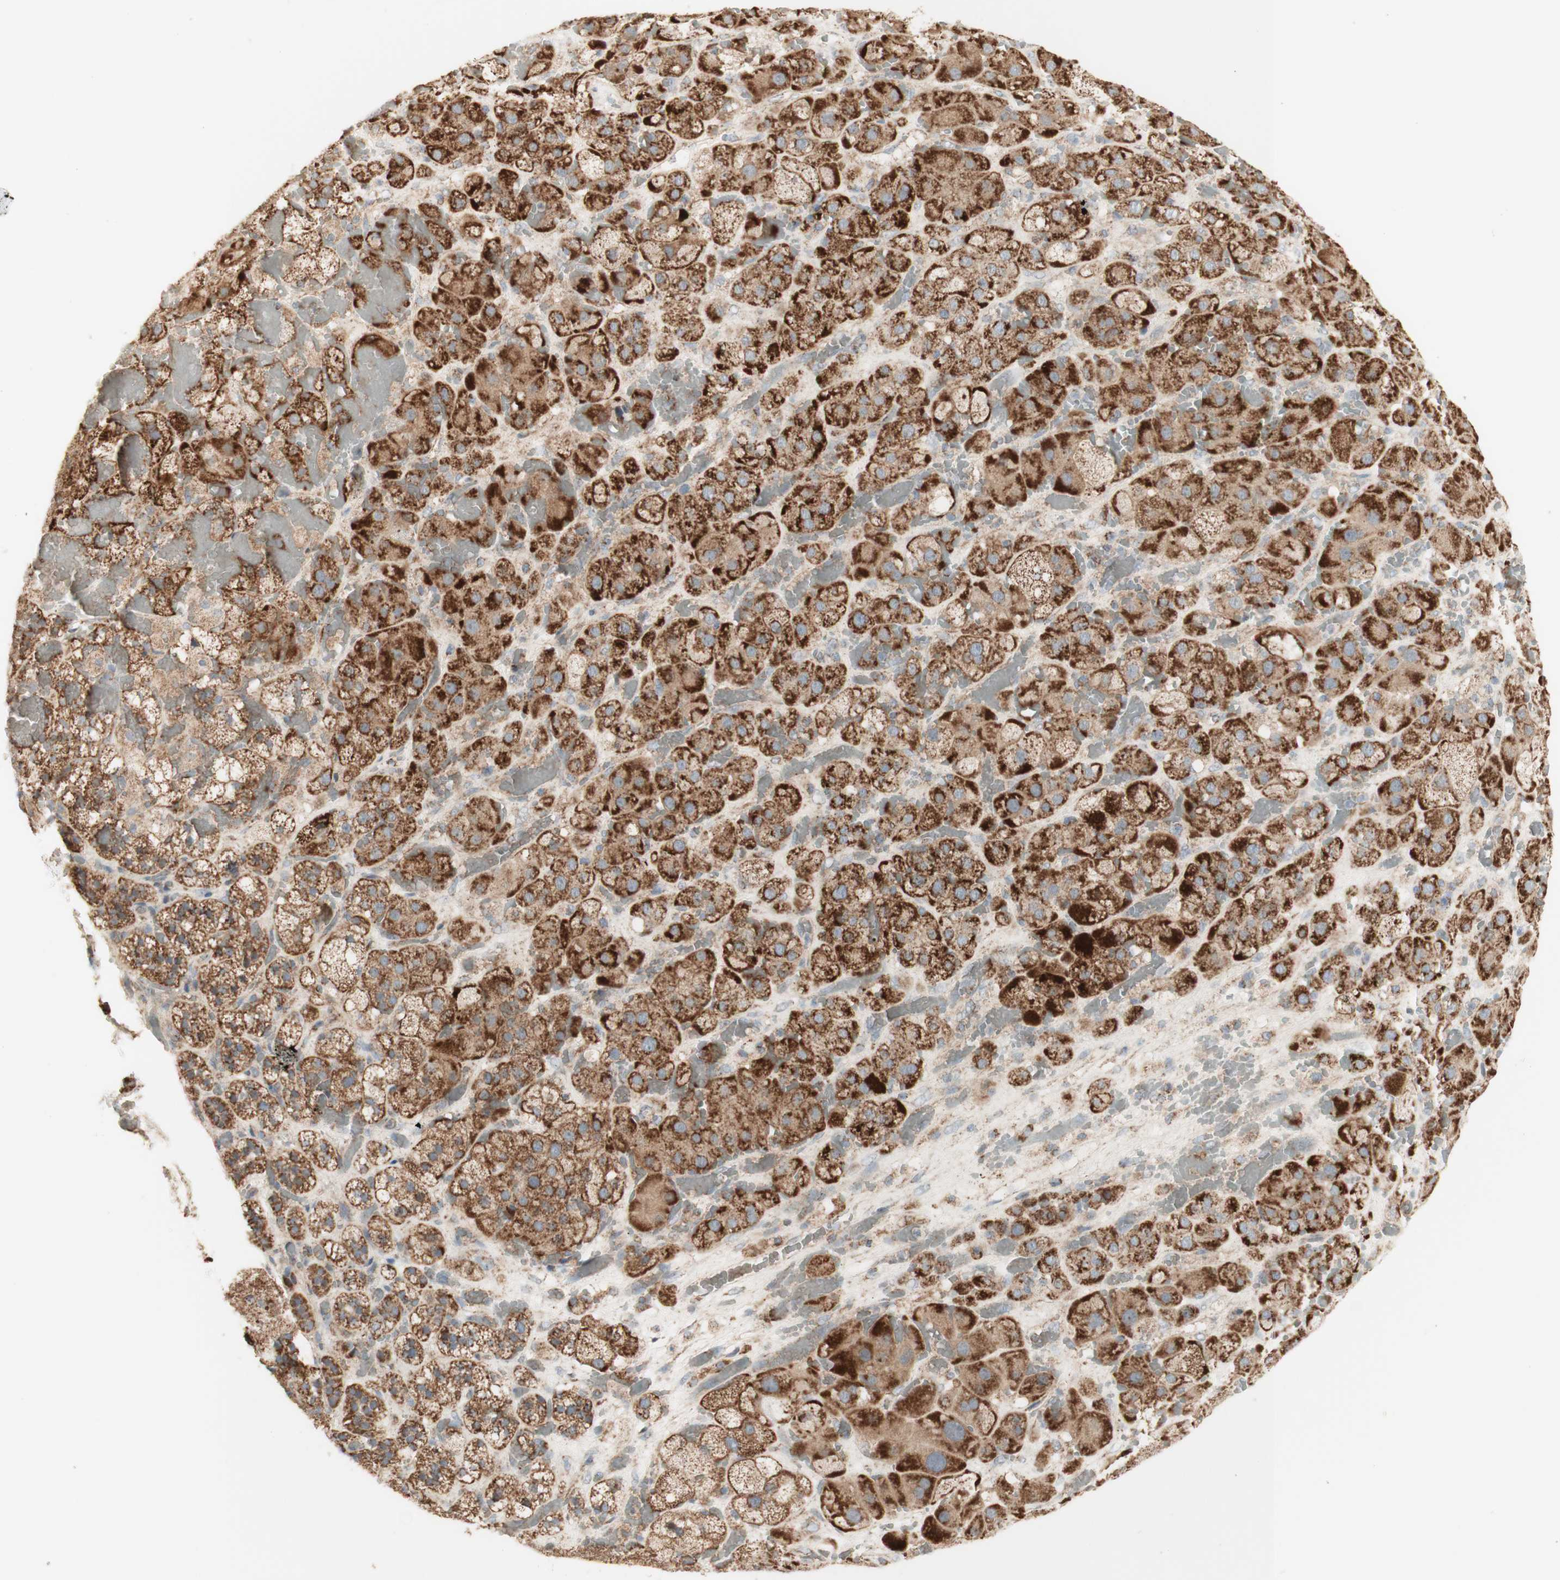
{"staining": {"intensity": "strong", "quantity": ">75%", "location": "cytoplasmic/membranous"}, "tissue": "adrenal gland", "cell_type": "Glandular cells", "image_type": "normal", "snomed": [{"axis": "morphology", "description": "Normal tissue, NOS"}, {"axis": "topography", "description": "Adrenal gland"}], "caption": "This is a micrograph of immunohistochemistry staining of unremarkable adrenal gland, which shows strong expression in the cytoplasmic/membranous of glandular cells.", "gene": "LETM1", "patient": {"sex": "female", "age": 47}}